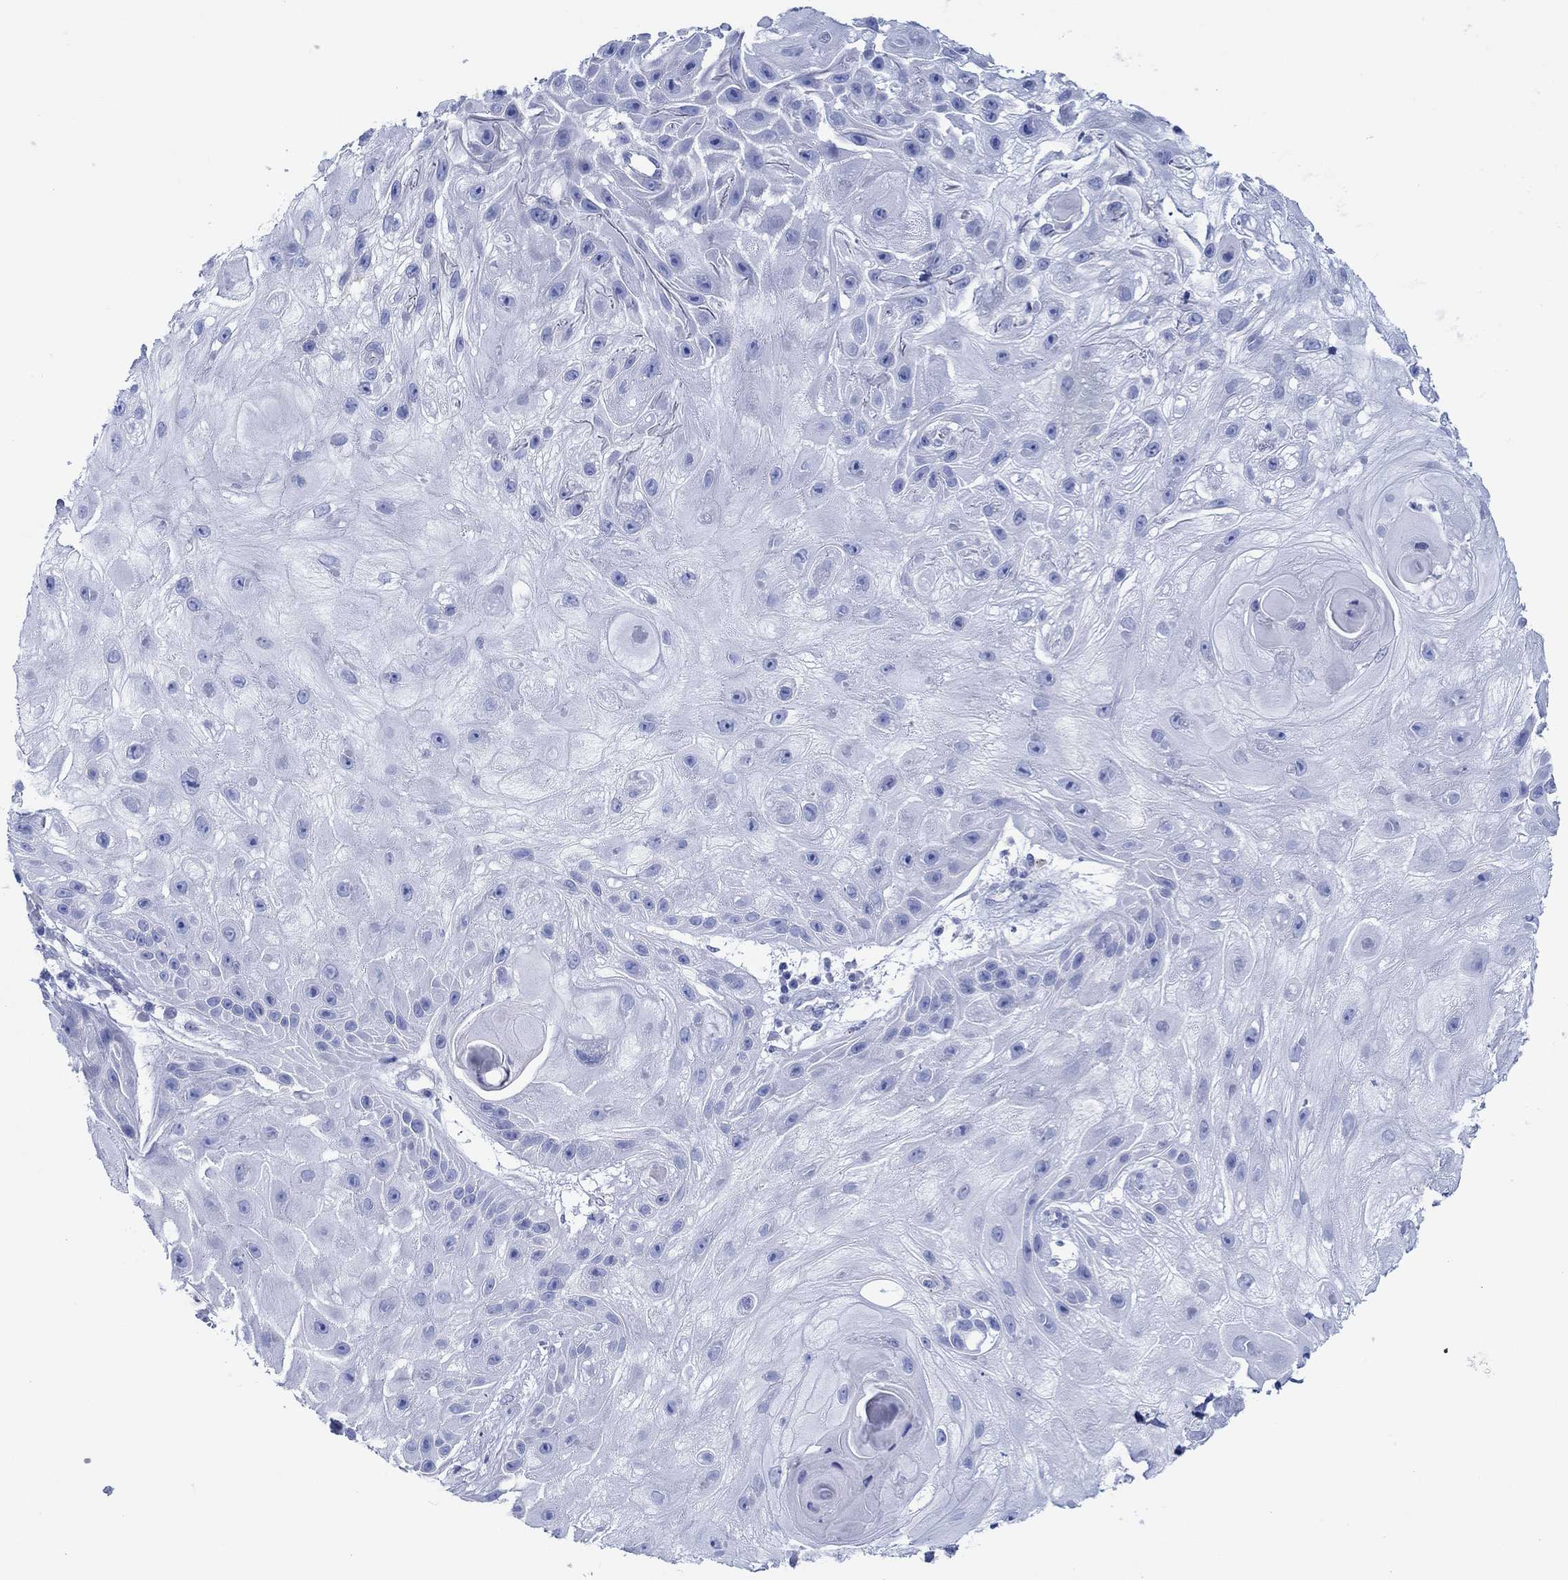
{"staining": {"intensity": "negative", "quantity": "none", "location": "none"}, "tissue": "skin cancer", "cell_type": "Tumor cells", "image_type": "cancer", "snomed": [{"axis": "morphology", "description": "Normal tissue, NOS"}, {"axis": "morphology", "description": "Squamous cell carcinoma, NOS"}, {"axis": "topography", "description": "Skin"}], "caption": "This is an immunohistochemistry (IHC) micrograph of human skin squamous cell carcinoma. There is no expression in tumor cells.", "gene": "IGFBP6", "patient": {"sex": "male", "age": 79}}